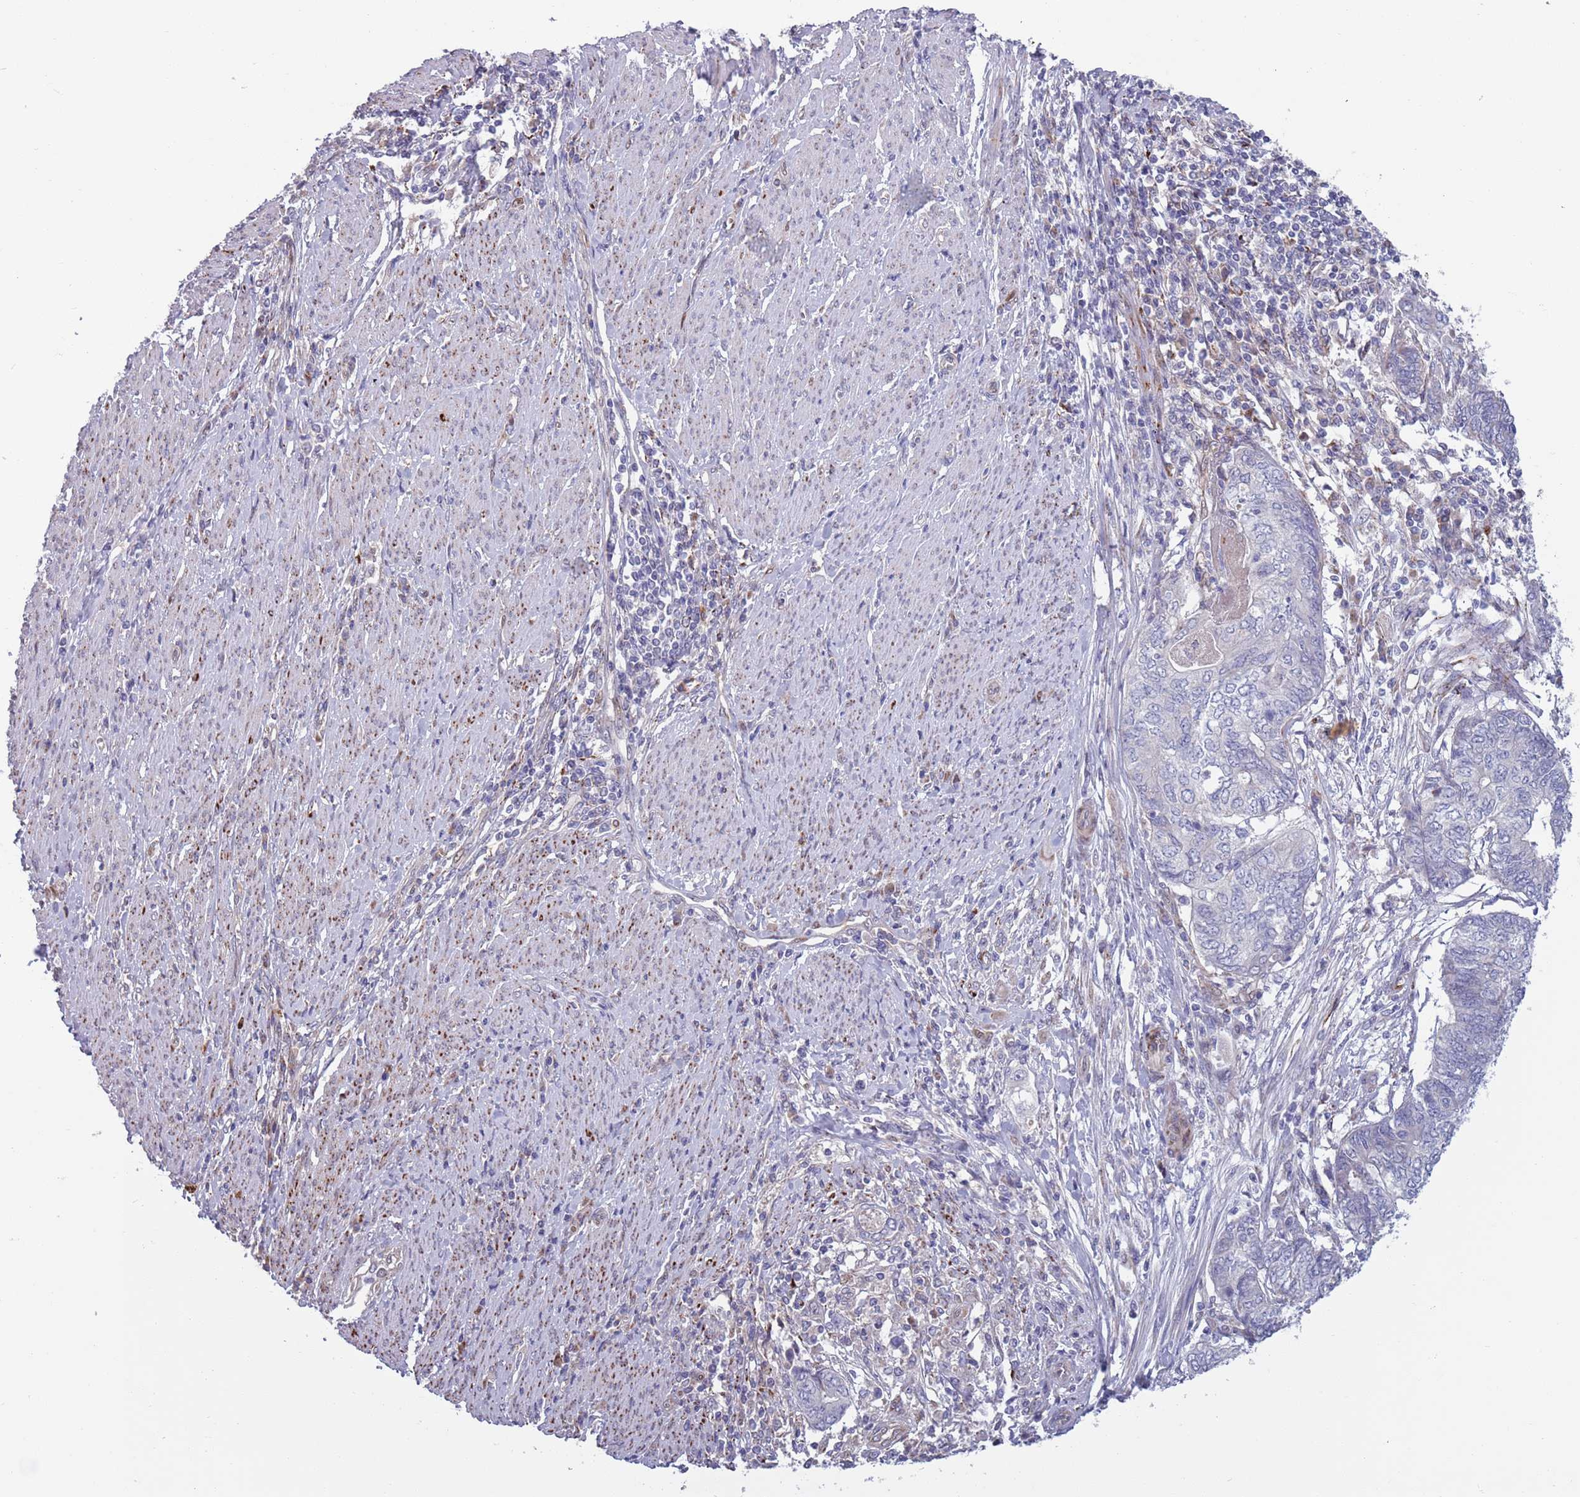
{"staining": {"intensity": "negative", "quantity": "none", "location": "none"}, "tissue": "endometrial cancer", "cell_type": "Tumor cells", "image_type": "cancer", "snomed": [{"axis": "morphology", "description": "Adenocarcinoma, NOS"}, {"axis": "topography", "description": "Uterus"}, {"axis": "topography", "description": "Endometrium"}], "caption": "Immunohistochemistry (IHC) image of human endometrial cancer stained for a protein (brown), which exhibits no expression in tumor cells.", "gene": "TYW1", "patient": {"sex": "female", "age": 70}}